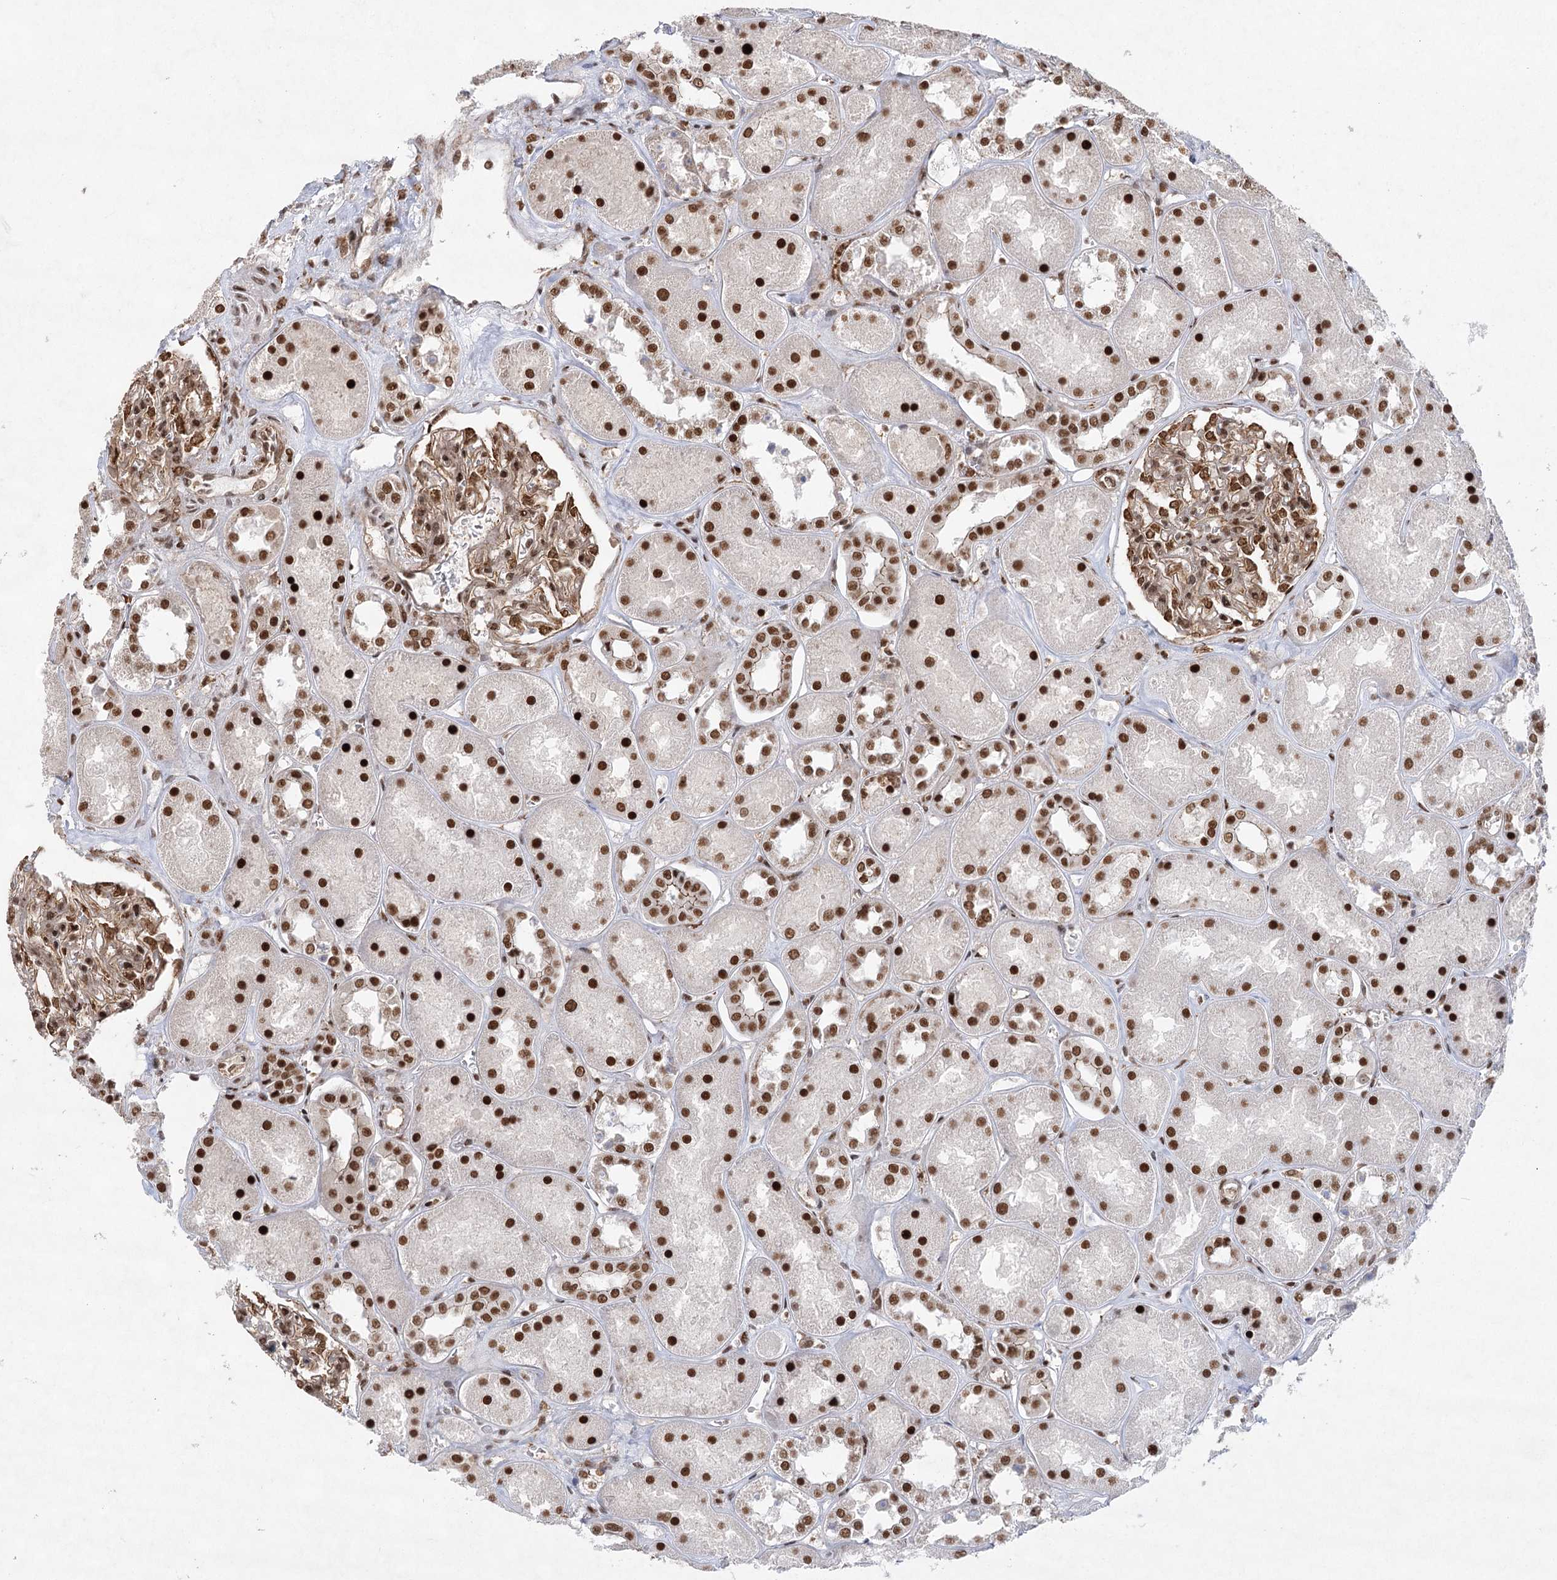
{"staining": {"intensity": "moderate", "quantity": ">75%", "location": "cytoplasmic/membranous,nuclear"}, "tissue": "kidney", "cell_type": "Cells in glomeruli", "image_type": "normal", "snomed": [{"axis": "morphology", "description": "Normal tissue, NOS"}, {"axis": "topography", "description": "Kidney"}], "caption": "Moderate cytoplasmic/membranous,nuclear expression for a protein is seen in approximately >75% of cells in glomeruli of normal kidney using immunohistochemistry.", "gene": "ZCCHC8", "patient": {"sex": "male", "age": 70}}